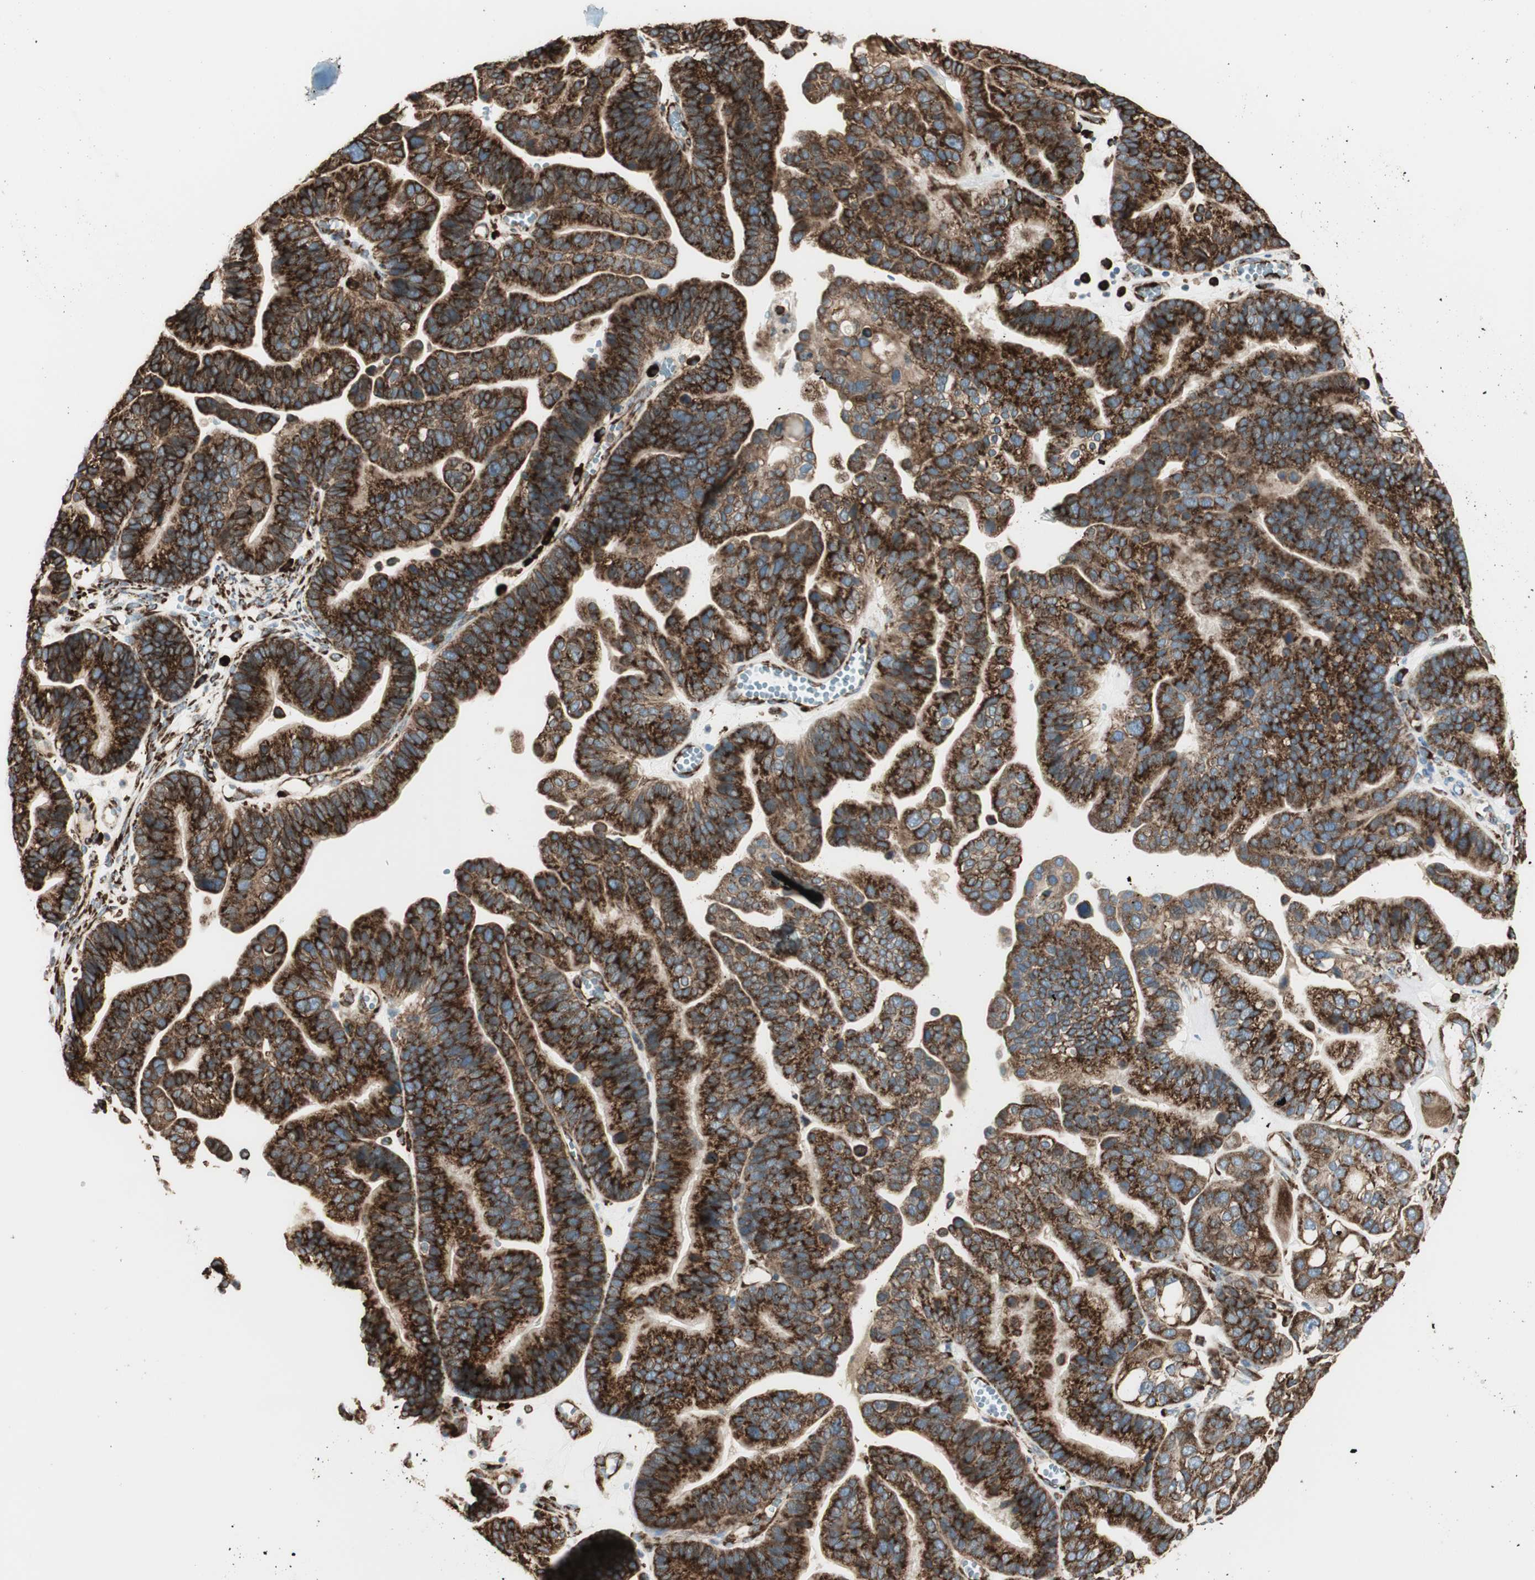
{"staining": {"intensity": "strong", "quantity": ">75%", "location": "cytoplasmic/membranous"}, "tissue": "ovarian cancer", "cell_type": "Tumor cells", "image_type": "cancer", "snomed": [{"axis": "morphology", "description": "Cystadenocarcinoma, serous, NOS"}, {"axis": "topography", "description": "Ovary"}], "caption": "Immunohistochemical staining of ovarian serous cystadenocarcinoma reveals high levels of strong cytoplasmic/membranous protein staining in approximately >75% of tumor cells.", "gene": "RRBP1", "patient": {"sex": "female", "age": 56}}